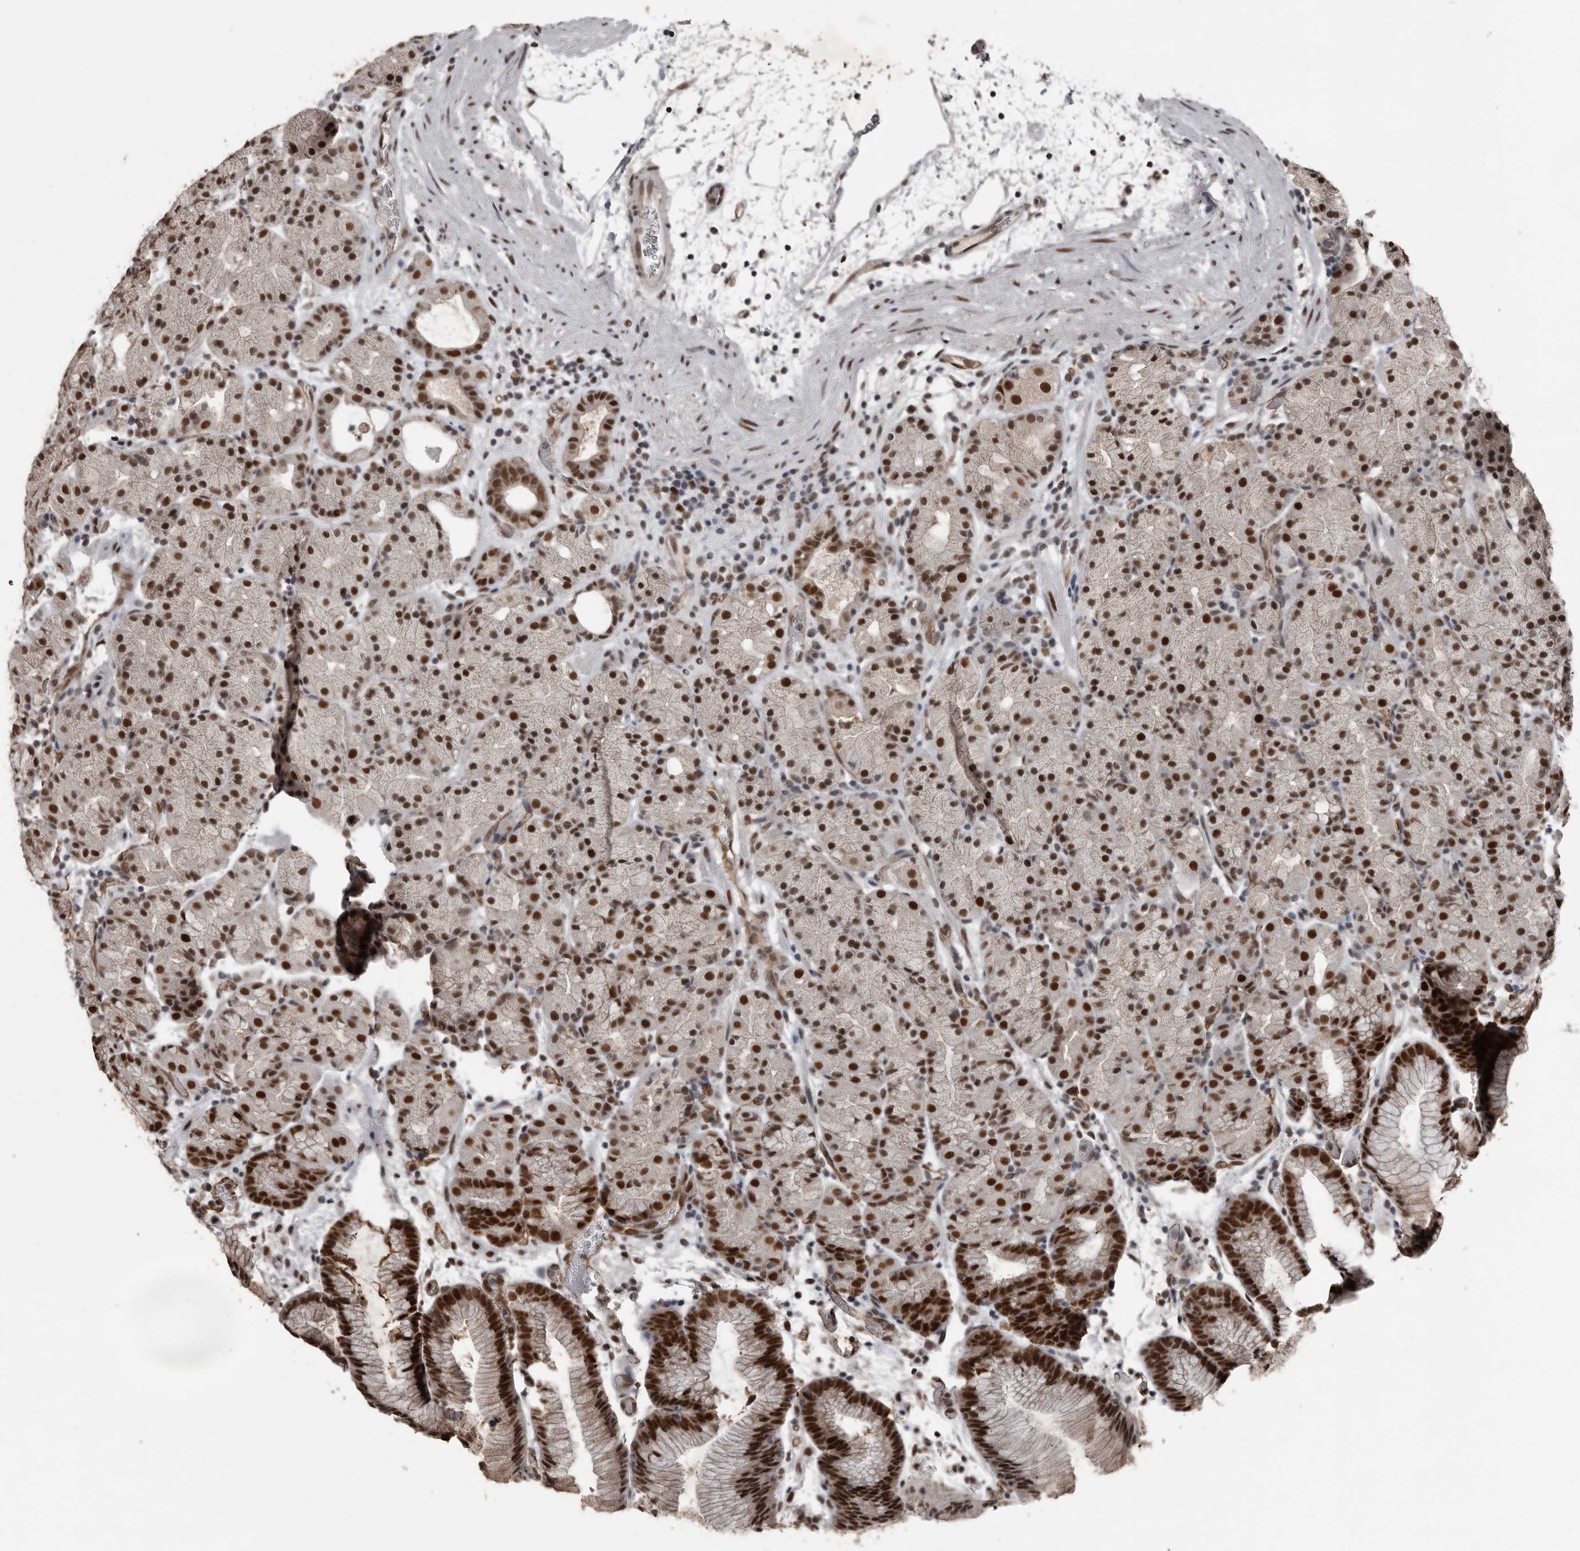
{"staining": {"intensity": "strong", "quantity": ">75%", "location": "nuclear"}, "tissue": "stomach", "cell_type": "Glandular cells", "image_type": "normal", "snomed": [{"axis": "morphology", "description": "Normal tissue, NOS"}, {"axis": "topography", "description": "Stomach, upper"}], "caption": "Immunohistochemistry (IHC) image of unremarkable stomach stained for a protein (brown), which demonstrates high levels of strong nuclear expression in about >75% of glandular cells.", "gene": "CHD1L", "patient": {"sex": "male", "age": 48}}